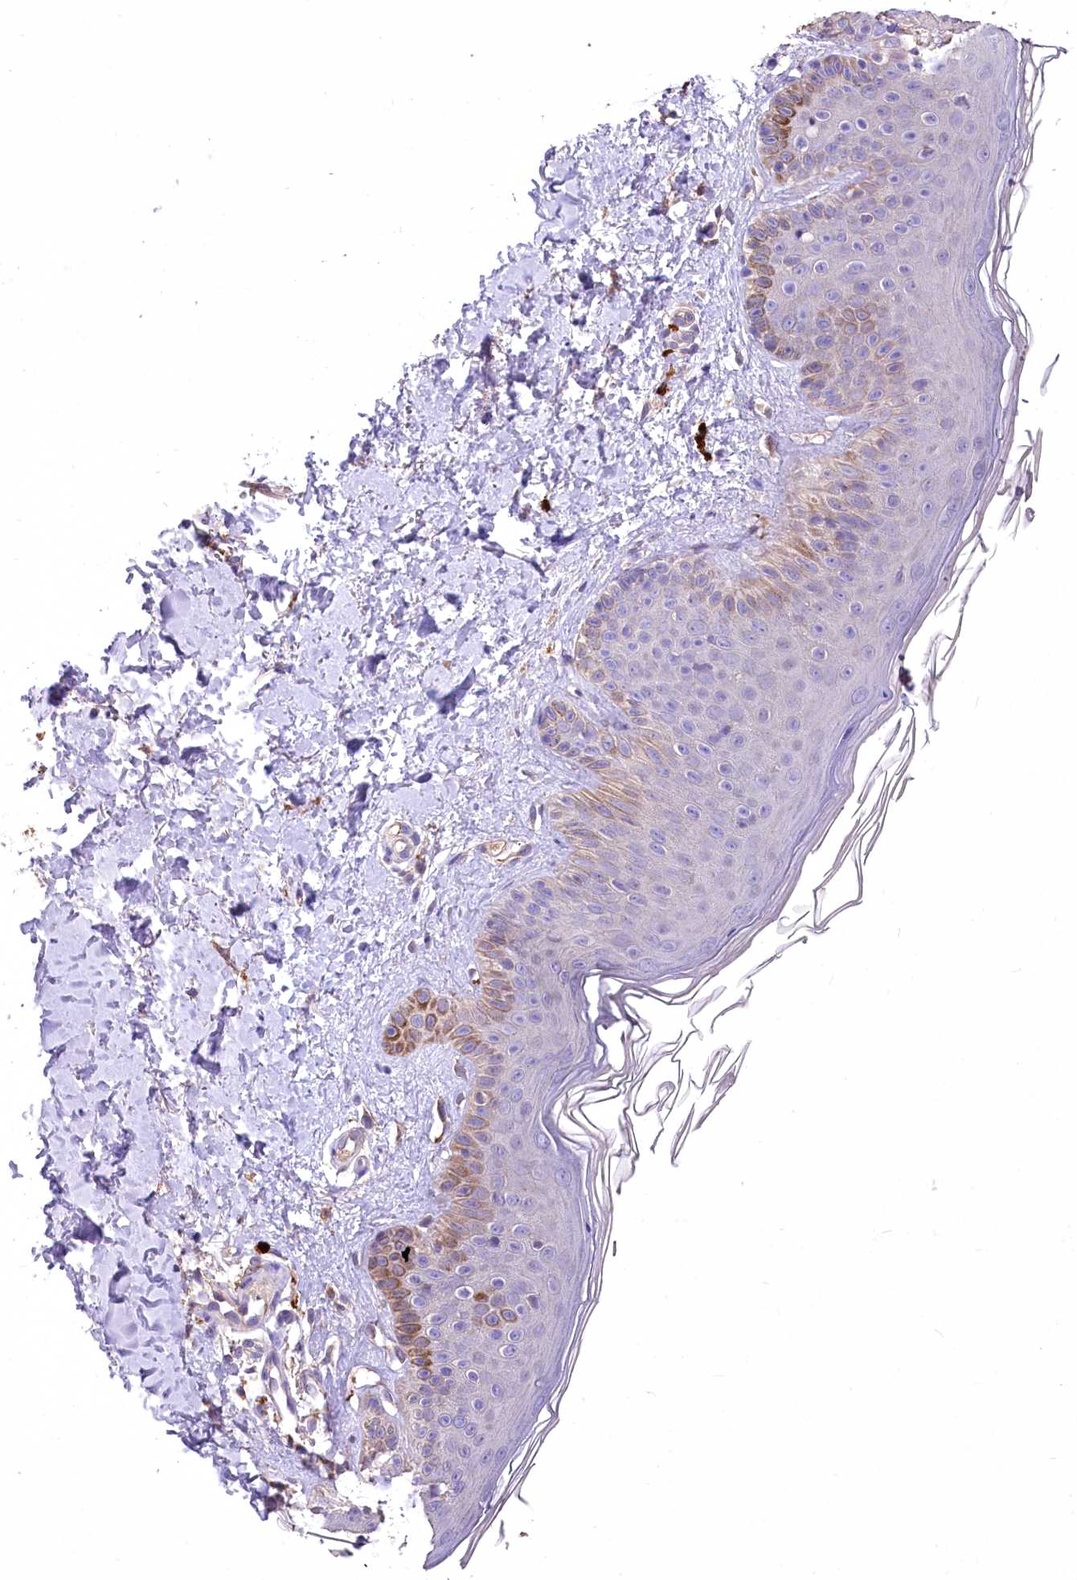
{"staining": {"intensity": "negative", "quantity": "none", "location": "none"}, "tissue": "skin", "cell_type": "Fibroblasts", "image_type": "normal", "snomed": [{"axis": "morphology", "description": "Normal tissue, NOS"}, {"axis": "topography", "description": "Skin"}], "caption": "Fibroblasts are negative for protein expression in normal human skin. Brightfield microscopy of IHC stained with DAB (3,3'-diaminobenzidine) (brown) and hematoxylin (blue), captured at high magnification.", "gene": "PCYOX1L", "patient": {"sex": "male", "age": 52}}